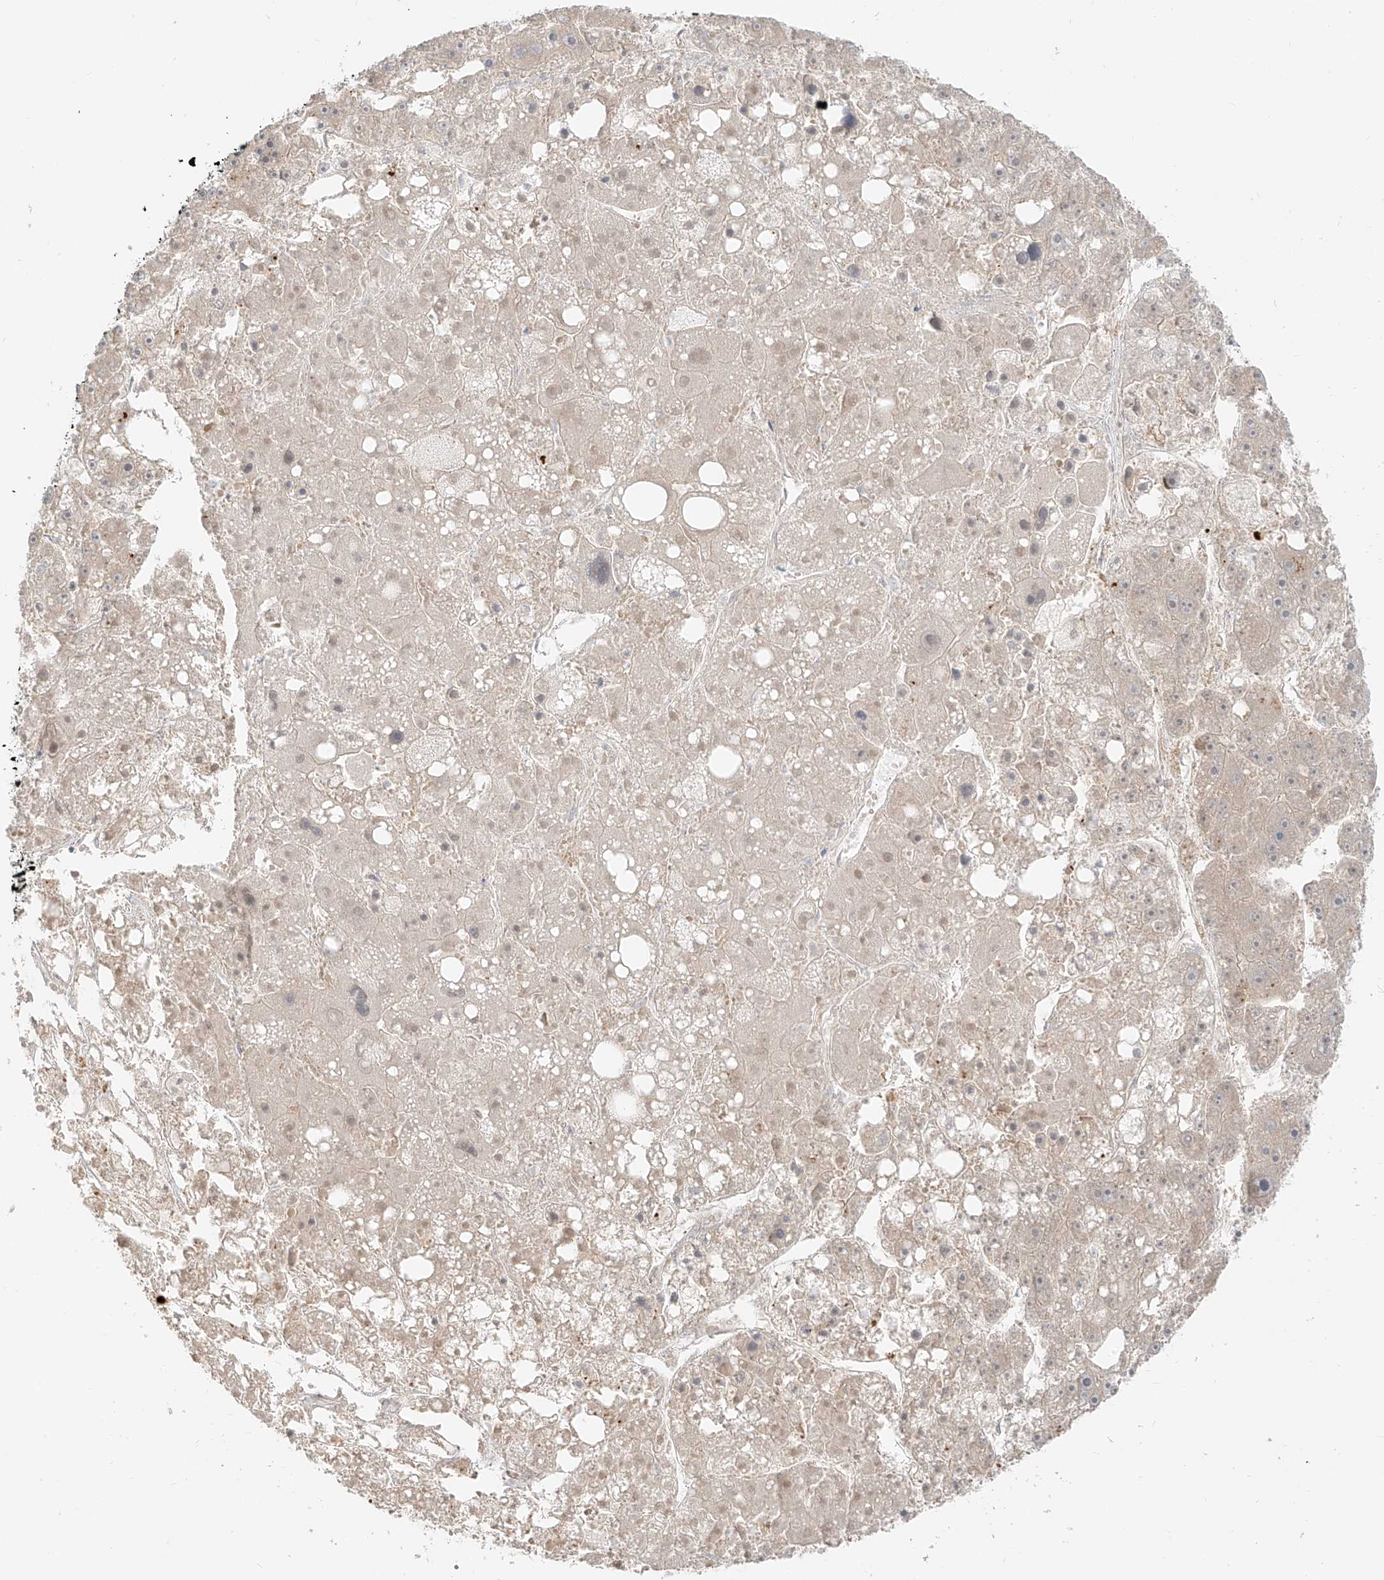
{"staining": {"intensity": "negative", "quantity": "none", "location": "none"}, "tissue": "liver cancer", "cell_type": "Tumor cells", "image_type": "cancer", "snomed": [{"axis": "morphology", "description": "Carcinoma, Hepatocellular, NOS"}, {"axis": "topography", "description": "Liver"}], "caption": "Tumor cells are negative for protein expression in human hepatocellular carcinoma (liver).", "gene": "LIPT1", "patient": {"sex": "female", "age": 61}}